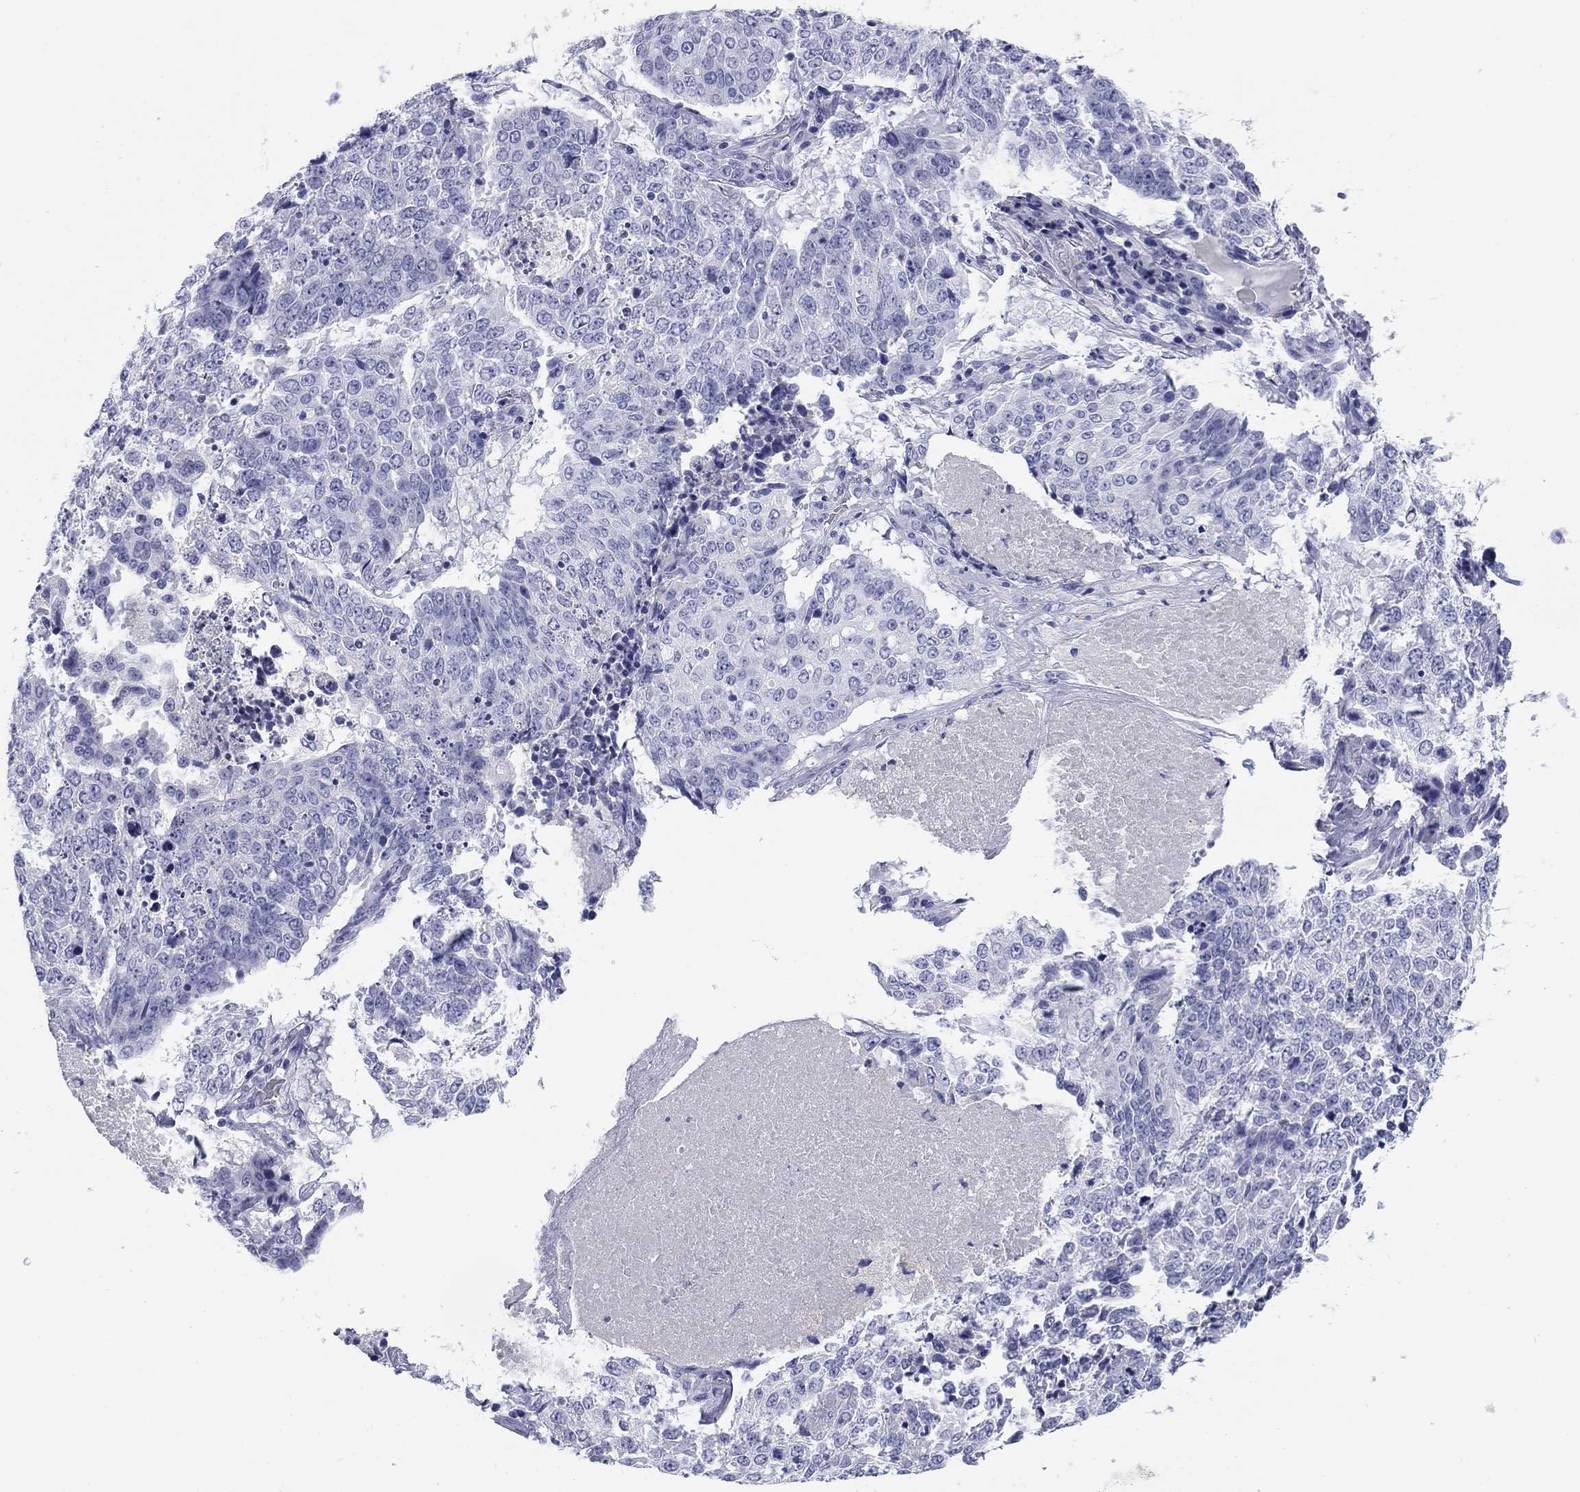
{"staining": {"intensity": "negative", "quantity": "none", "location": "none"}, "tissue": "lung cancer", "cell_type": "Tumor cells", "image_type": "cancer", "snomed": [{"axis": "morphology", "description": "Normal tissue, NOS"}, {"axis": "morphology", "description": "Squamous cell carcinoma, NOS"}, {"axis": "topography", "description": "Bronchus"}, {"axis": "topography", "description": "Lung"}], "caption": "Lung cancer (squamous cell carcinoma) was stained to show a protein in brown. There is no significant staining in tumor cells.", "gene": "KCNH1", "patient": {"sex": "male", "age": 64}}